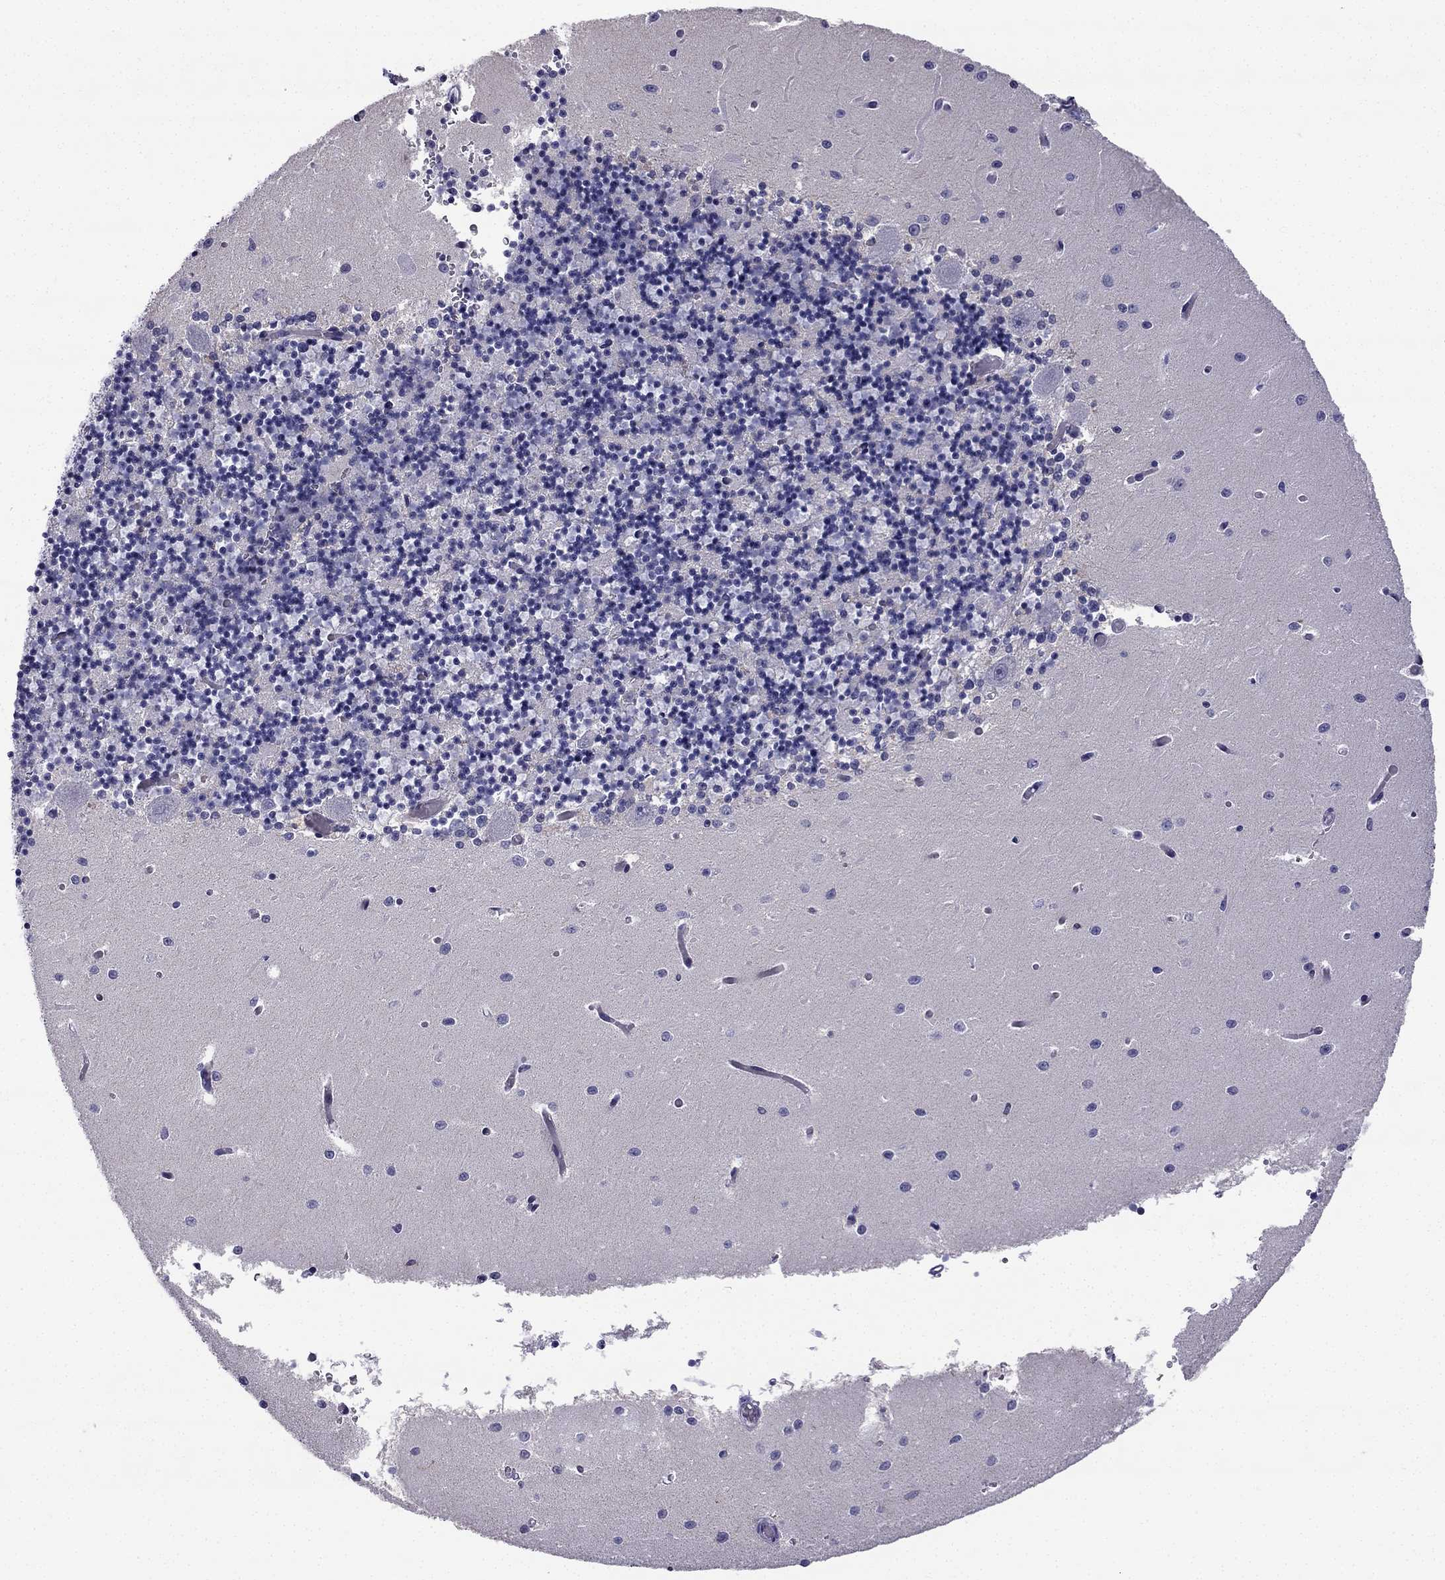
{"staining": {"intensity": "negative", "quantity": "none", "location": "none"}, "tissue": "cerebellum", "cell_type": "Cells in granular layer", "image_type": "normal", "snomed": [{"axis": "morphology", "description": "Normal tissue, NOS"}, {"axis": "topography", "description": "Cerebellum"}], "caption": "Immunohistochemistry (IHC) histopathology image of benign cerebellum: human cerebellum stained with DAB (3,3'-diaminobenzidine) exhibits no significant protein expression in cells in granular layer. (Stains: DAB immunohistochemistry (IHC) with hematoxylin counter stain, Microscopy: brightfield microscopy at high magnification).", "gene": "CCK", "patient": {"sex": "female", "age": 64}}